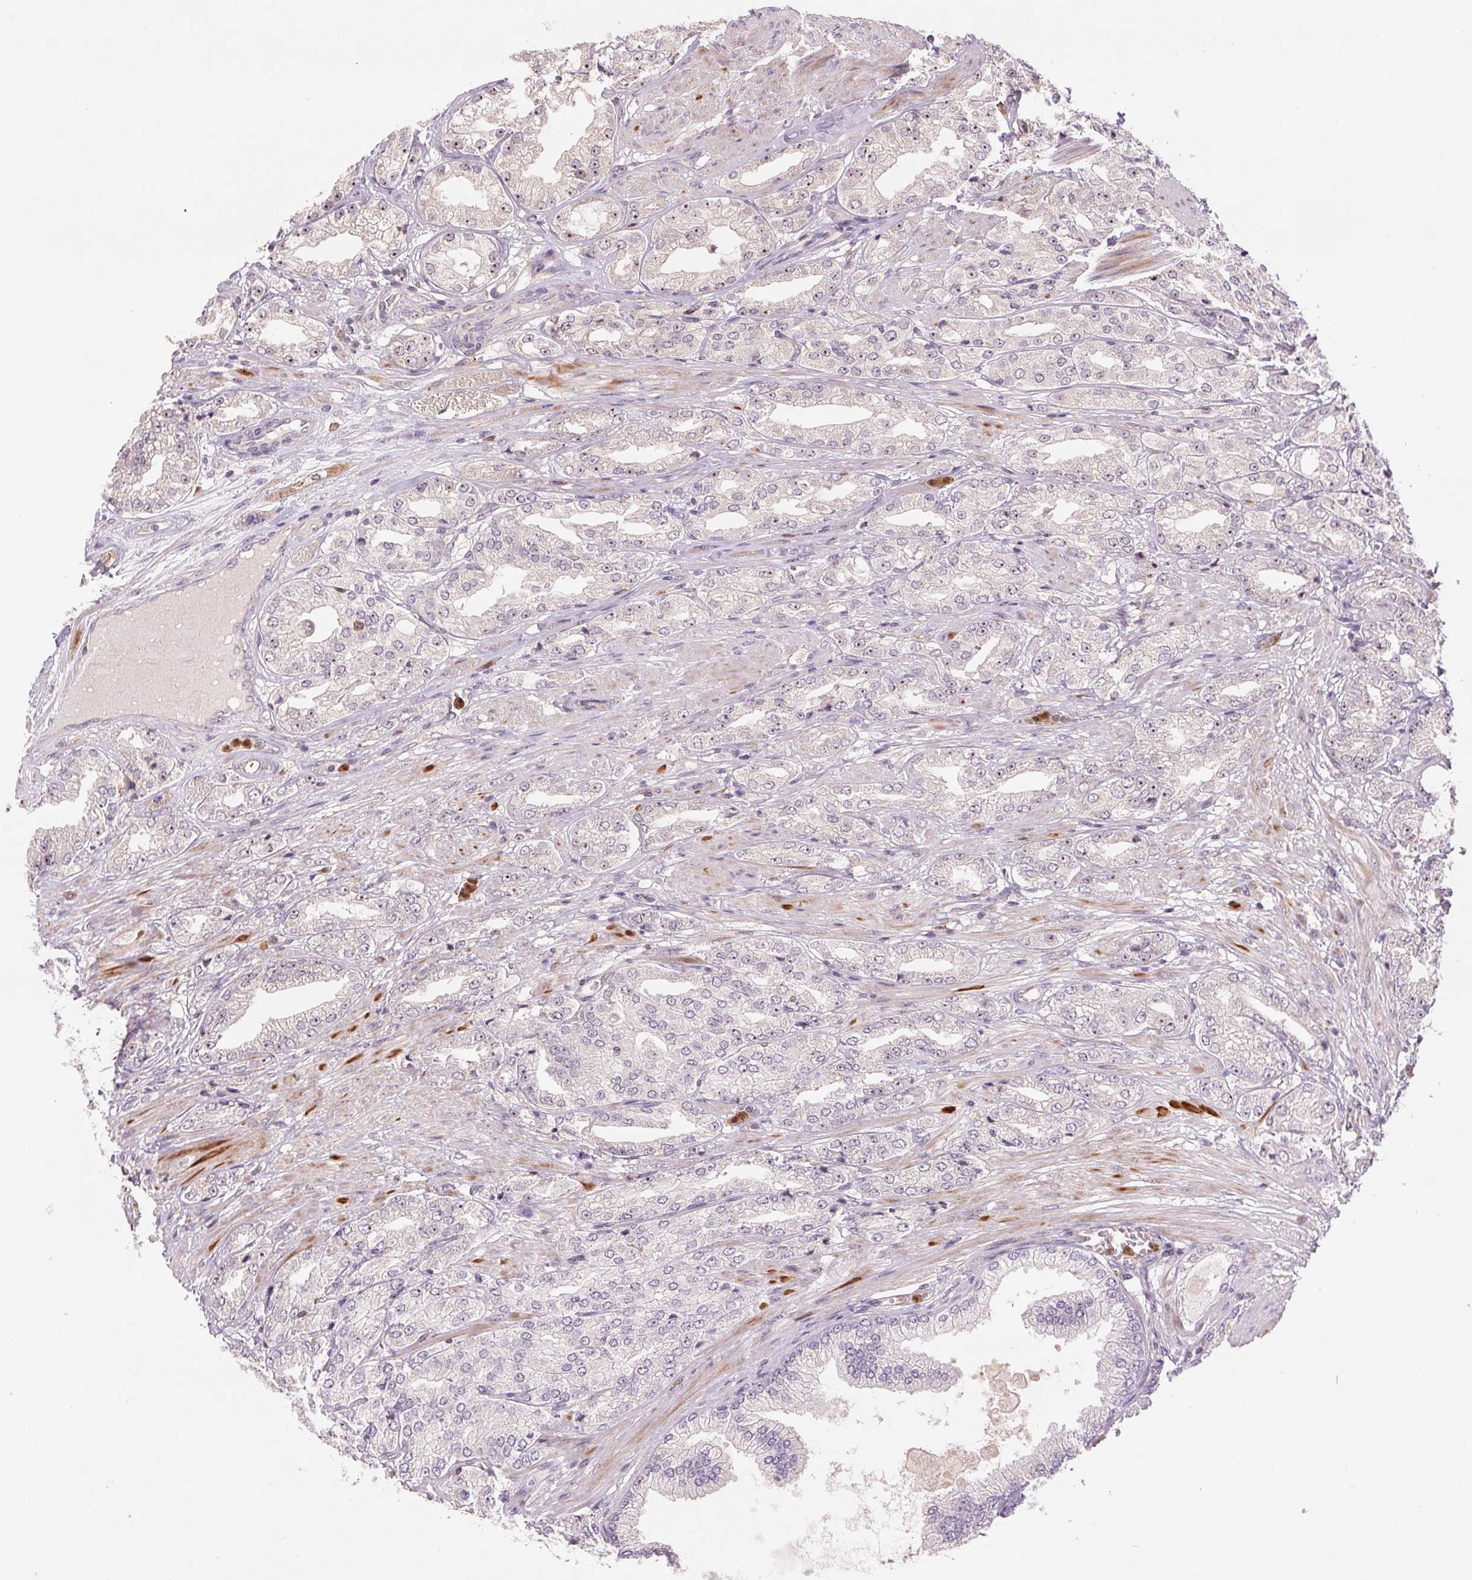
{"staining": {"intensity": "negative", "quantity": "none", "location": "none"}, "tissue": "prostate cancer", "cell_type": "Tumor cells", "image_type": "cancer", "snomed": [{"axis": "morphology", "description": "Adenocarcinoma, High grade"}, {"axis": "topography", "description": "Prostate"}], "caption": "Immunohistochemistry (IHC) micrograph of neoplastic tissue: prostate cancer stained with DAB displays no significant protein positivity in tumor cells.", "gene": "RANBP3L", "patient": {"sex": "male", "age": 68}}